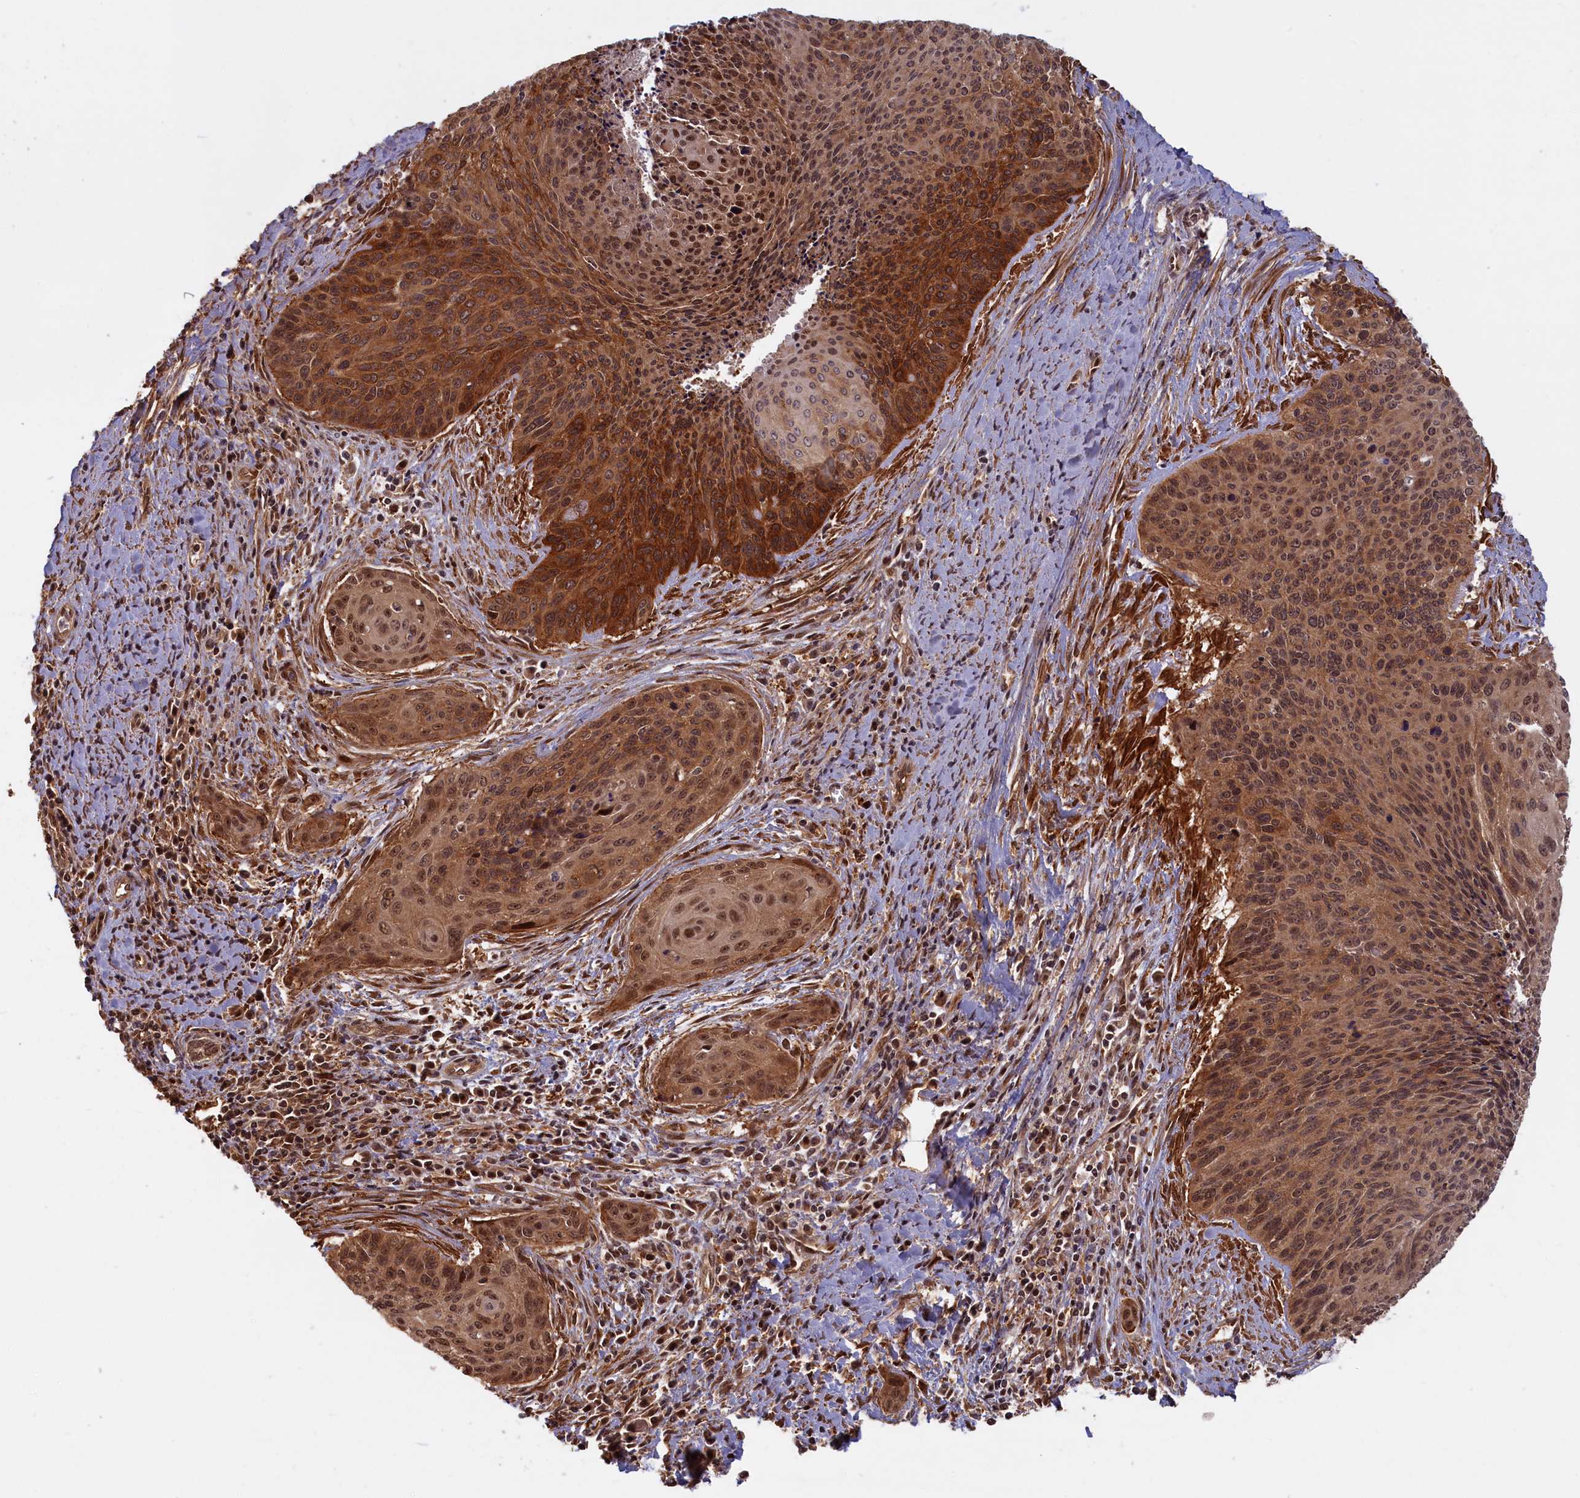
{"staining": {"intensity": "strong", "quantity": ">75%", "location": "cytoplasmic/membranous,nuclear"}, "tissue": "cervical cancer", "cell_type": "Tumor cells", "image_type": "cancer", "snomed": [{"axis": "morphology", "description": "Squamous cell carcinoma, NOS"}, {"axis": "topography", "description": "Cervix"}], "caption": "Brown immunohistochemical staining in human cervical cancer demonstrates strong cytoplasmic/membranous and nuclear staining in approximately >75% of tumor cells. Nuclei are stained in blue.", "gene": "HIF3A", "patient": {"sex": "female", "age": 55}}